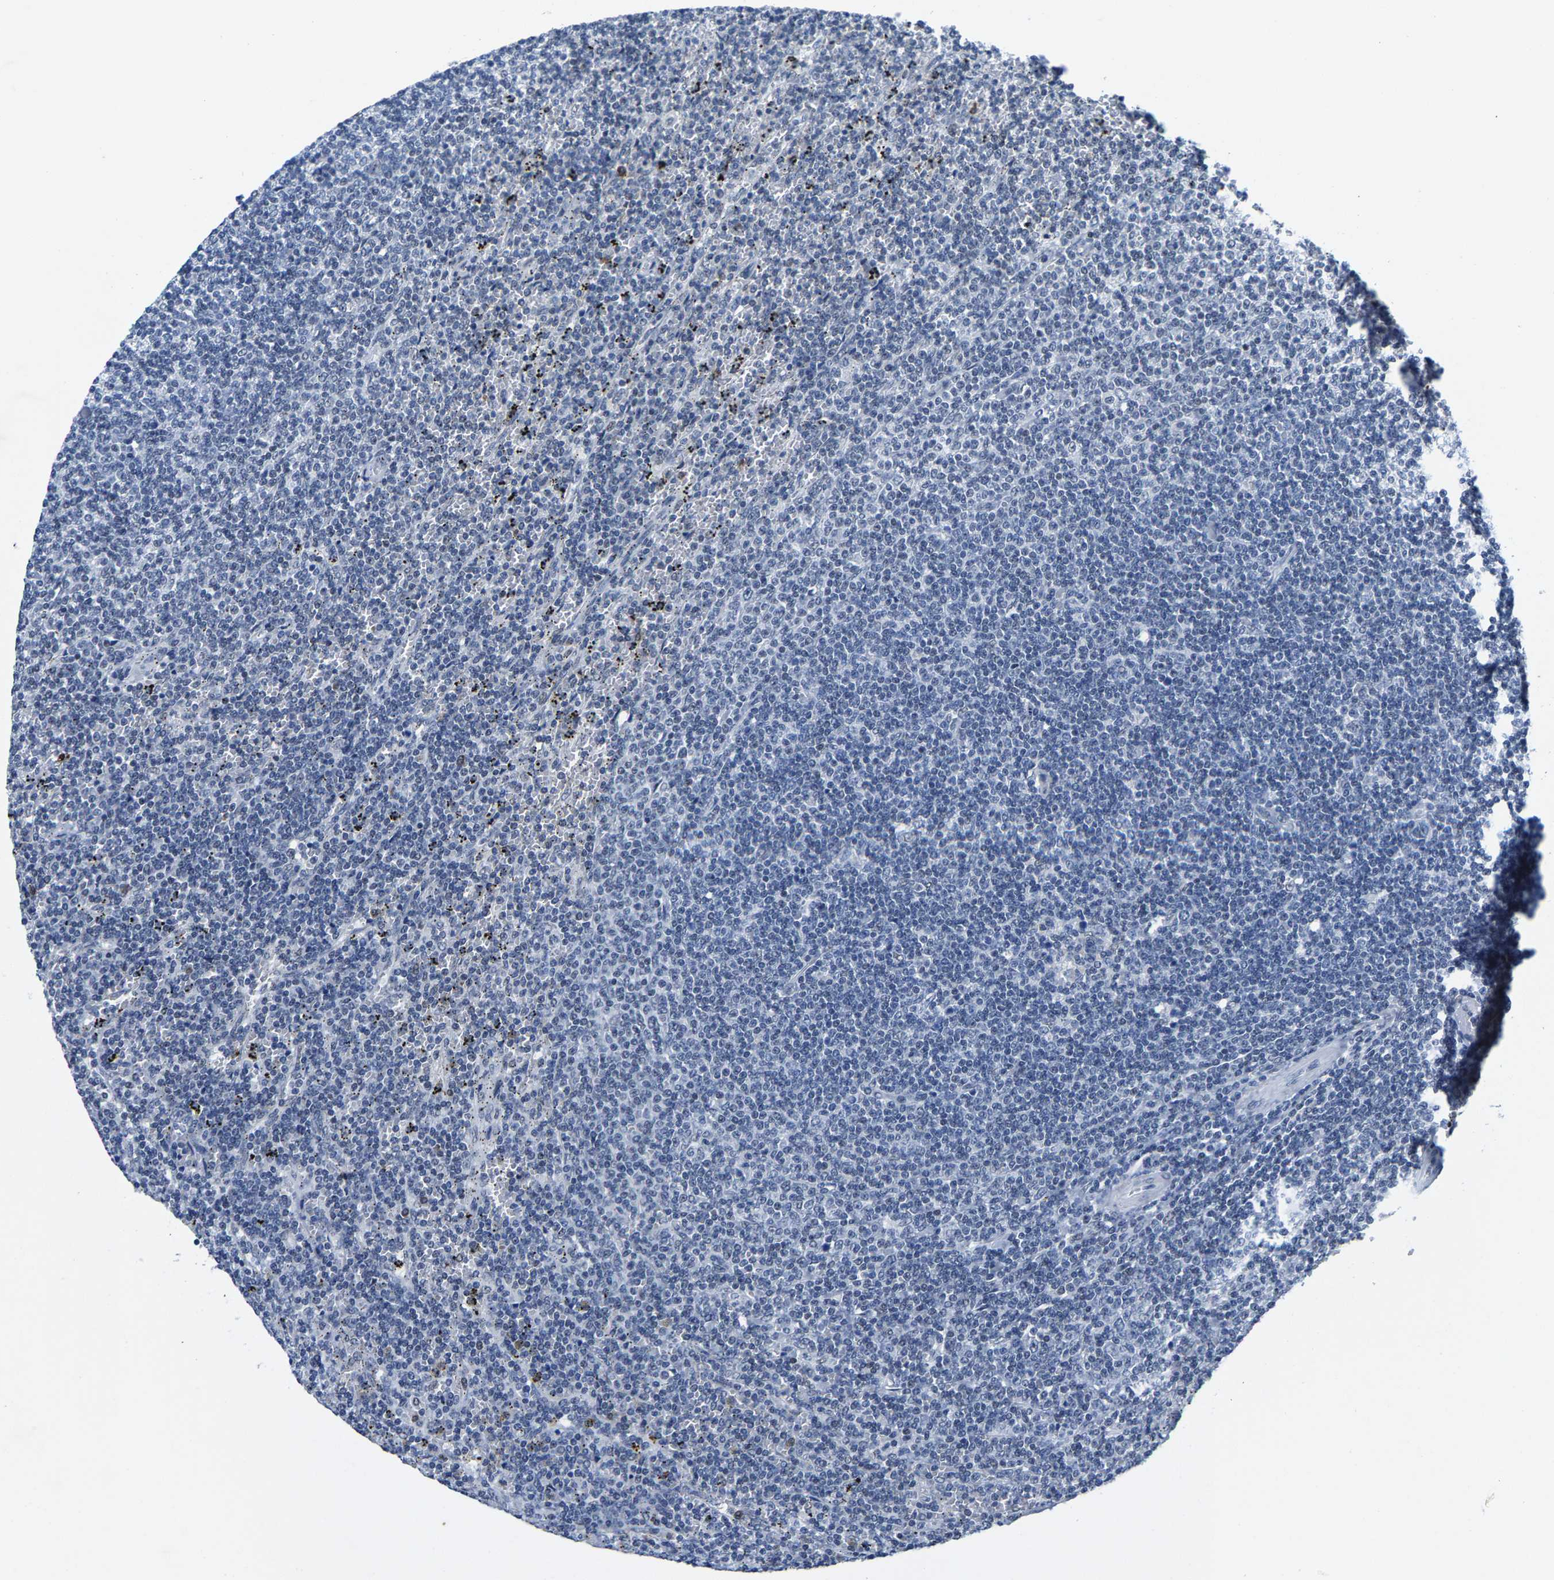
{"staining": {"intensity": "negative", "quantity": "none", "location": "none"}, "tissue": "lymphoma", "cell_type": "Tumor cells", "image_type": "cancer", "snomed": [{"axis": "morphology", "description": "Malignant lymphoma, non-Hodgkin's type, Low grade"}, {"axis": "topography", "description": "Spleen"}], "caption": "There is no significant expression in tumor cells of low-grade malignant lymphoma, non-Hodgkin's type.", "gene": "SETD1B", "patient": {"sex": "female", "age": 50}}